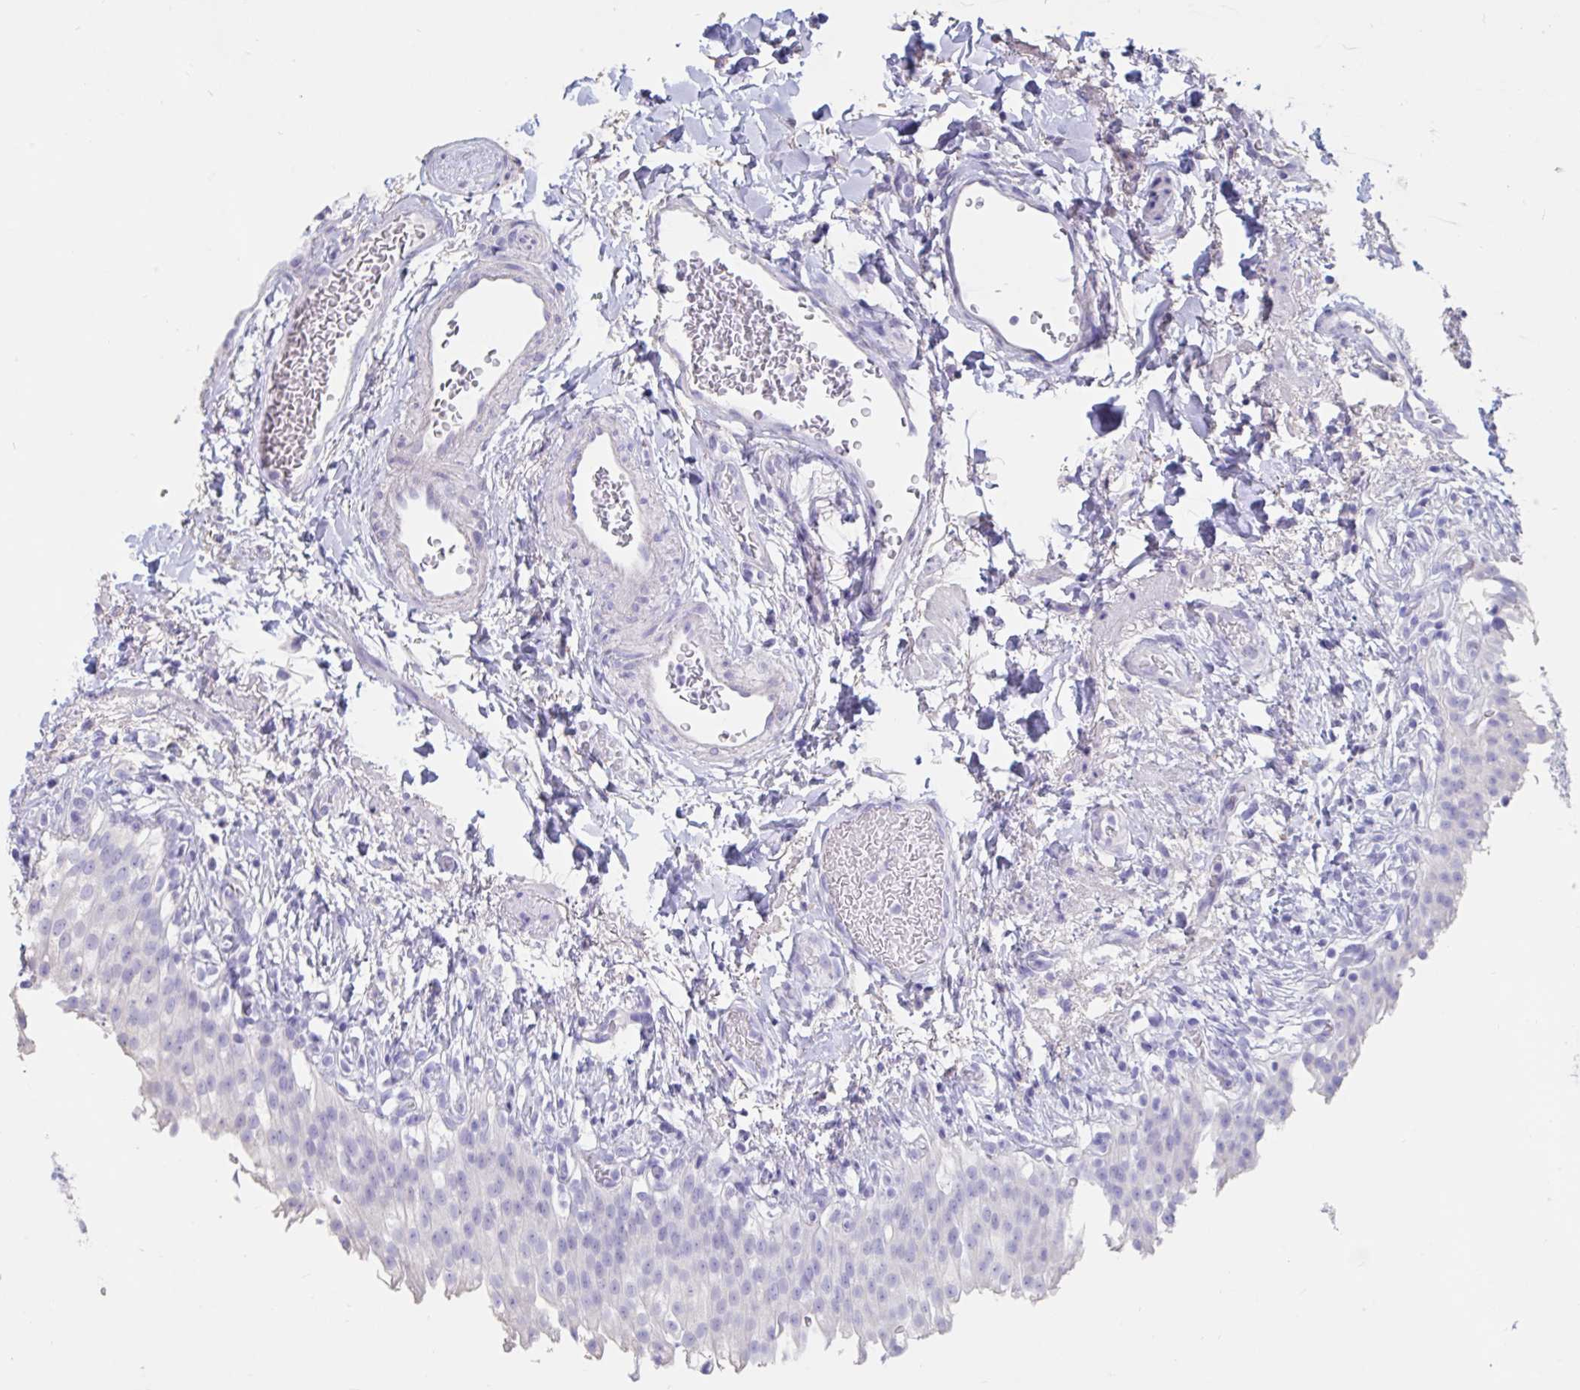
{"staining": {"intensity": "negative", "quantity": "none", "location": "none"}, "tissue": "urinary bladder", "cell_type": "Urothelial cells", "image_type": "normal", "snomed": [{"axis": "morphology", "description": "Normal tissue, NOS"}, {"axis": "topography", "description": "Urinary bladder"}, {"axis": "topography", "description": "Peripheral nerve tissue"}], "caption": "IHC of benign human urinary bladder displays no expression in urothelial cells.", "gene": "TNNC1", "patient": {"sex": "female", "age": 60}}